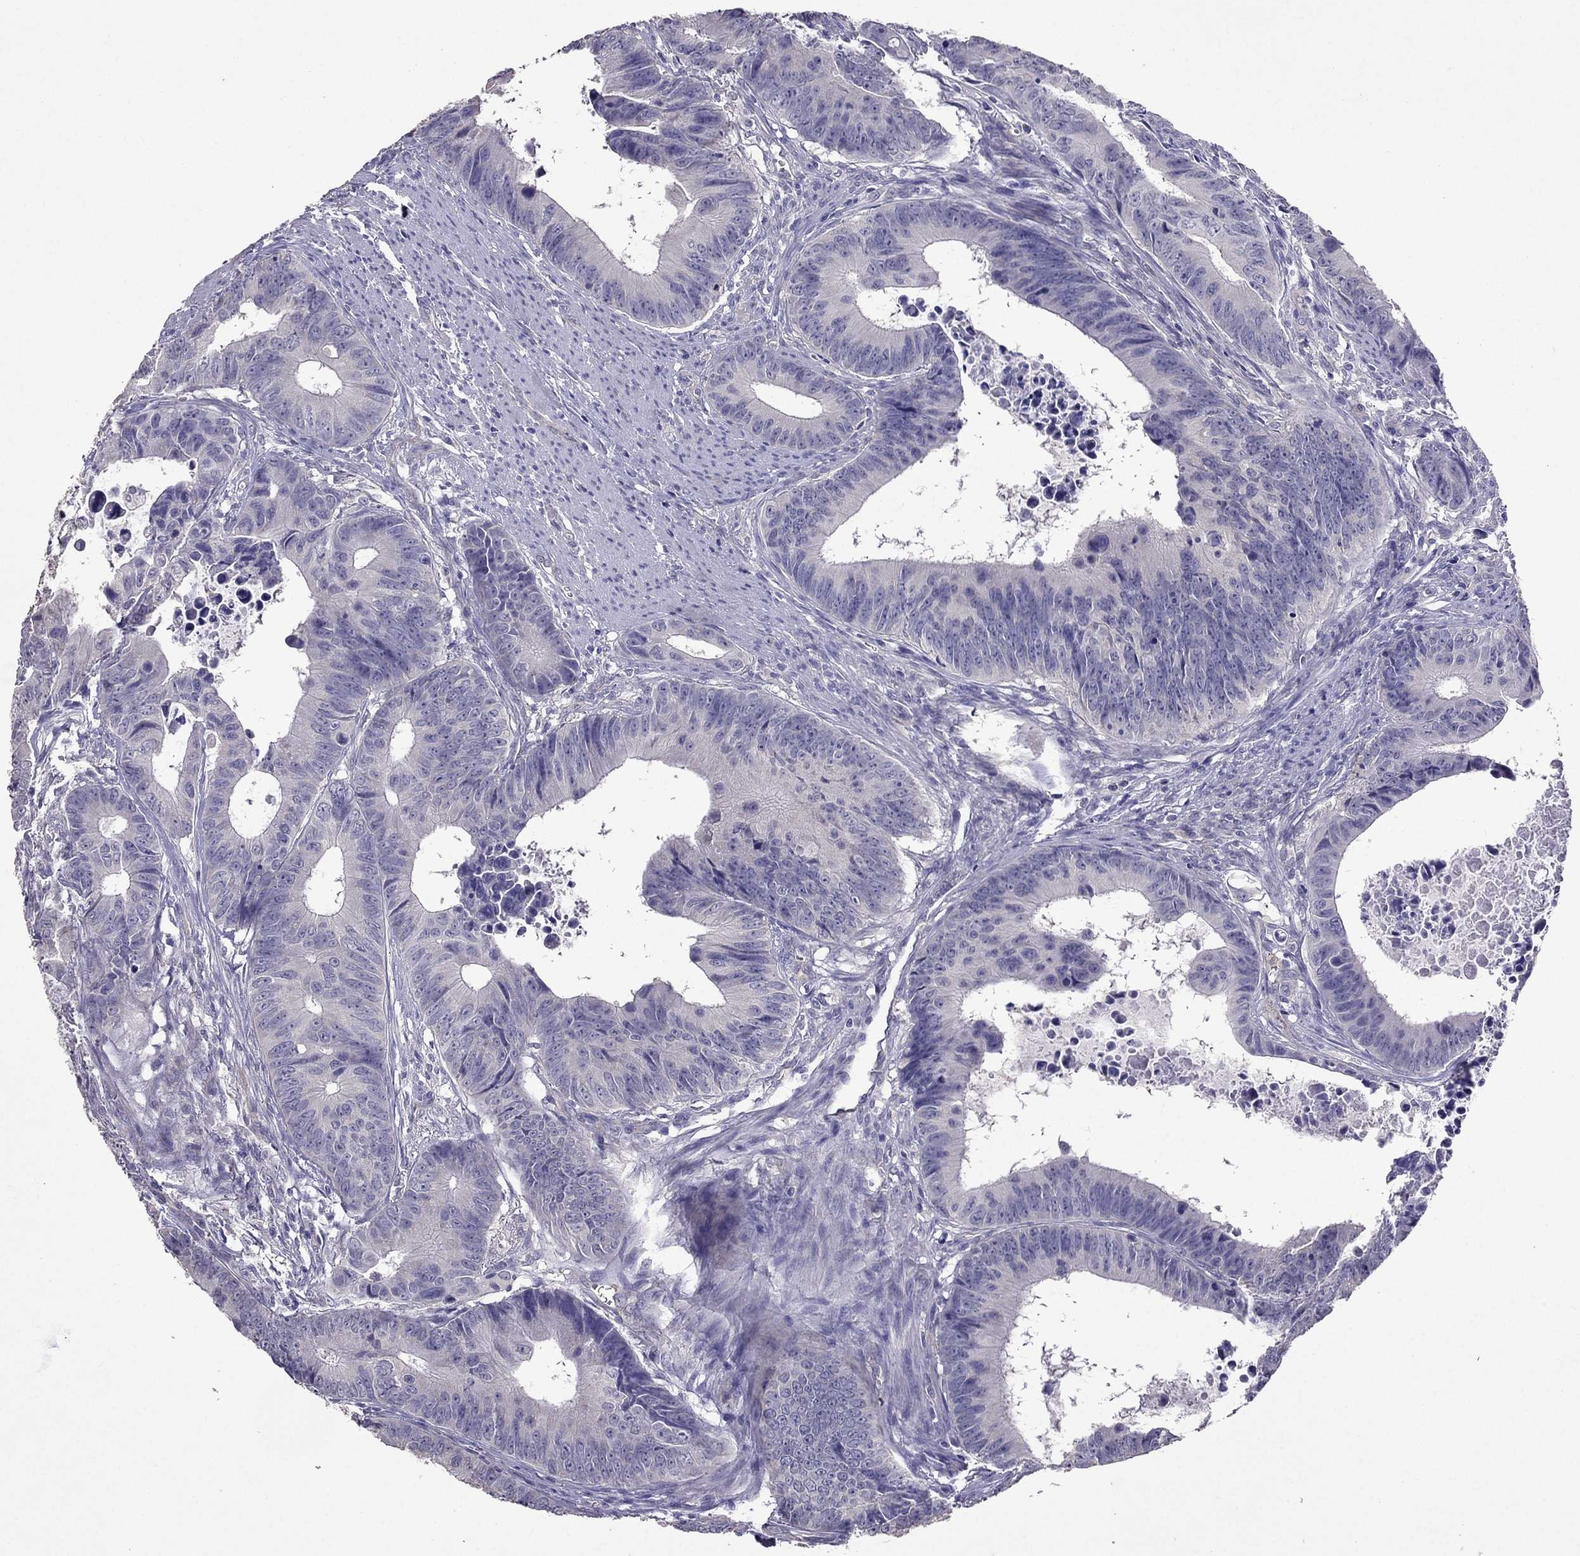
{"staining": {"intensity": "negative", "quantity": "none", "location": "none"}, "tissue": "colorectal cancer", "cell_type": "Tumor cells", "image_type": "cancer", "snomed": [{"axis": "morphology", "description": "Adenocarcinoma, NOS"}, {"axis": "topography", "description": "Colon"}], "caption": "Immunohistochemistry of colorectal adenocarcinoma shows no positivity in tumor cells.", "gene": "RFLNB", "patient": {"sex": "female", "age": 87}}